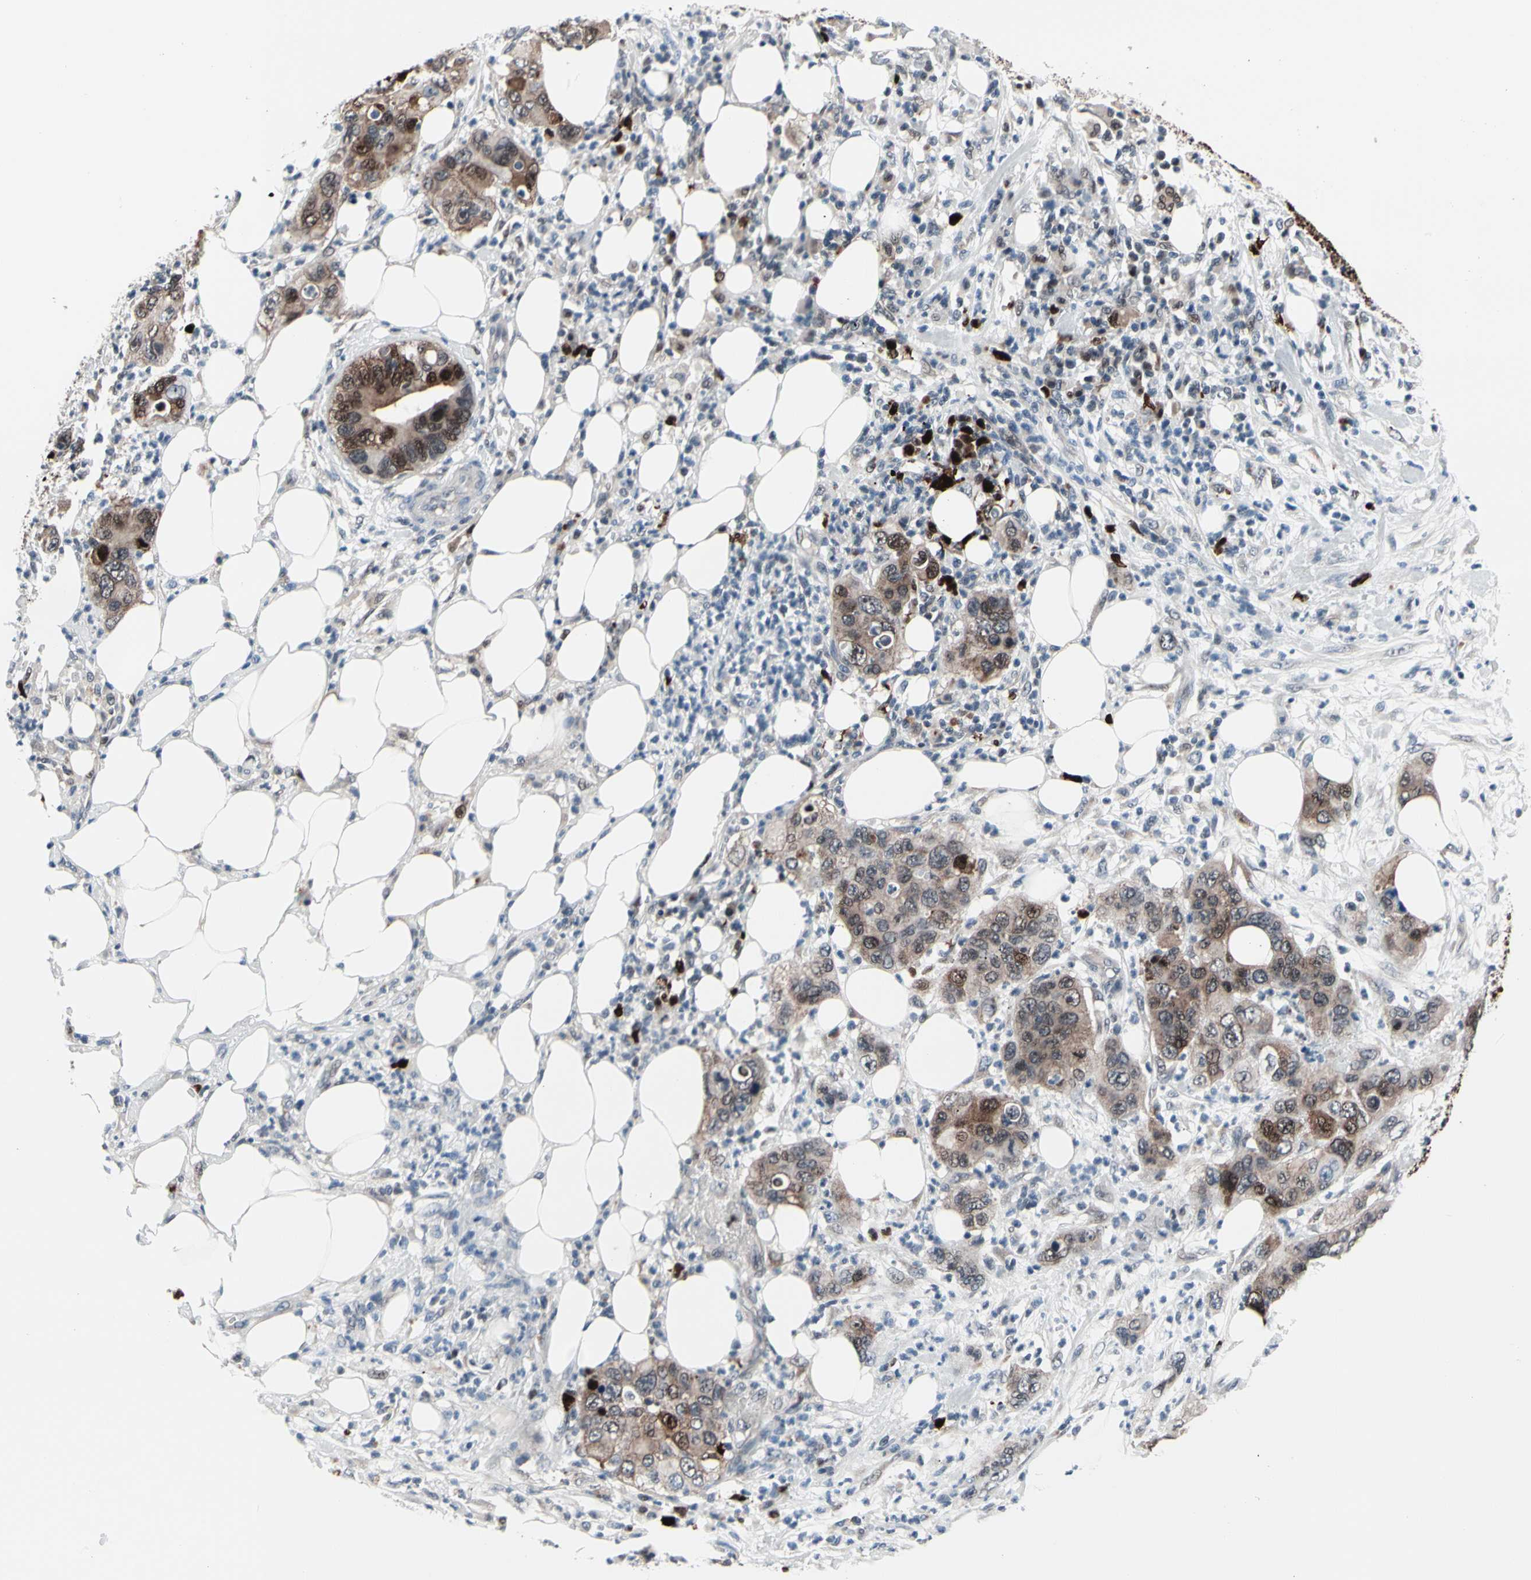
{"staining": {"intensity": "moderate", "quantity": ">75%", "location": "cytoplasmic/membranous,nuclear"}, "tissue": "pancreatic cancer", "cell_type": "Tumor cells", "image_type": "cancer", "snomed": [{"axis": "morphology", "description": "Adenocarcinoma, NOS"}, {"axis": "topography", "description": "Pancreas"}], "caption": "Pancreatic cancer (adenocarcinoma) stained for a protein reveals moderate cytoplasmic/membranous and nuclear positivity in tumor cells. The staining was performed using DAB, with brown indicating positive protein expression. Nuclei are stained blue with hematoxylin.", "gene": "TXN", "patient": {"sex": "female", "age": 71}}